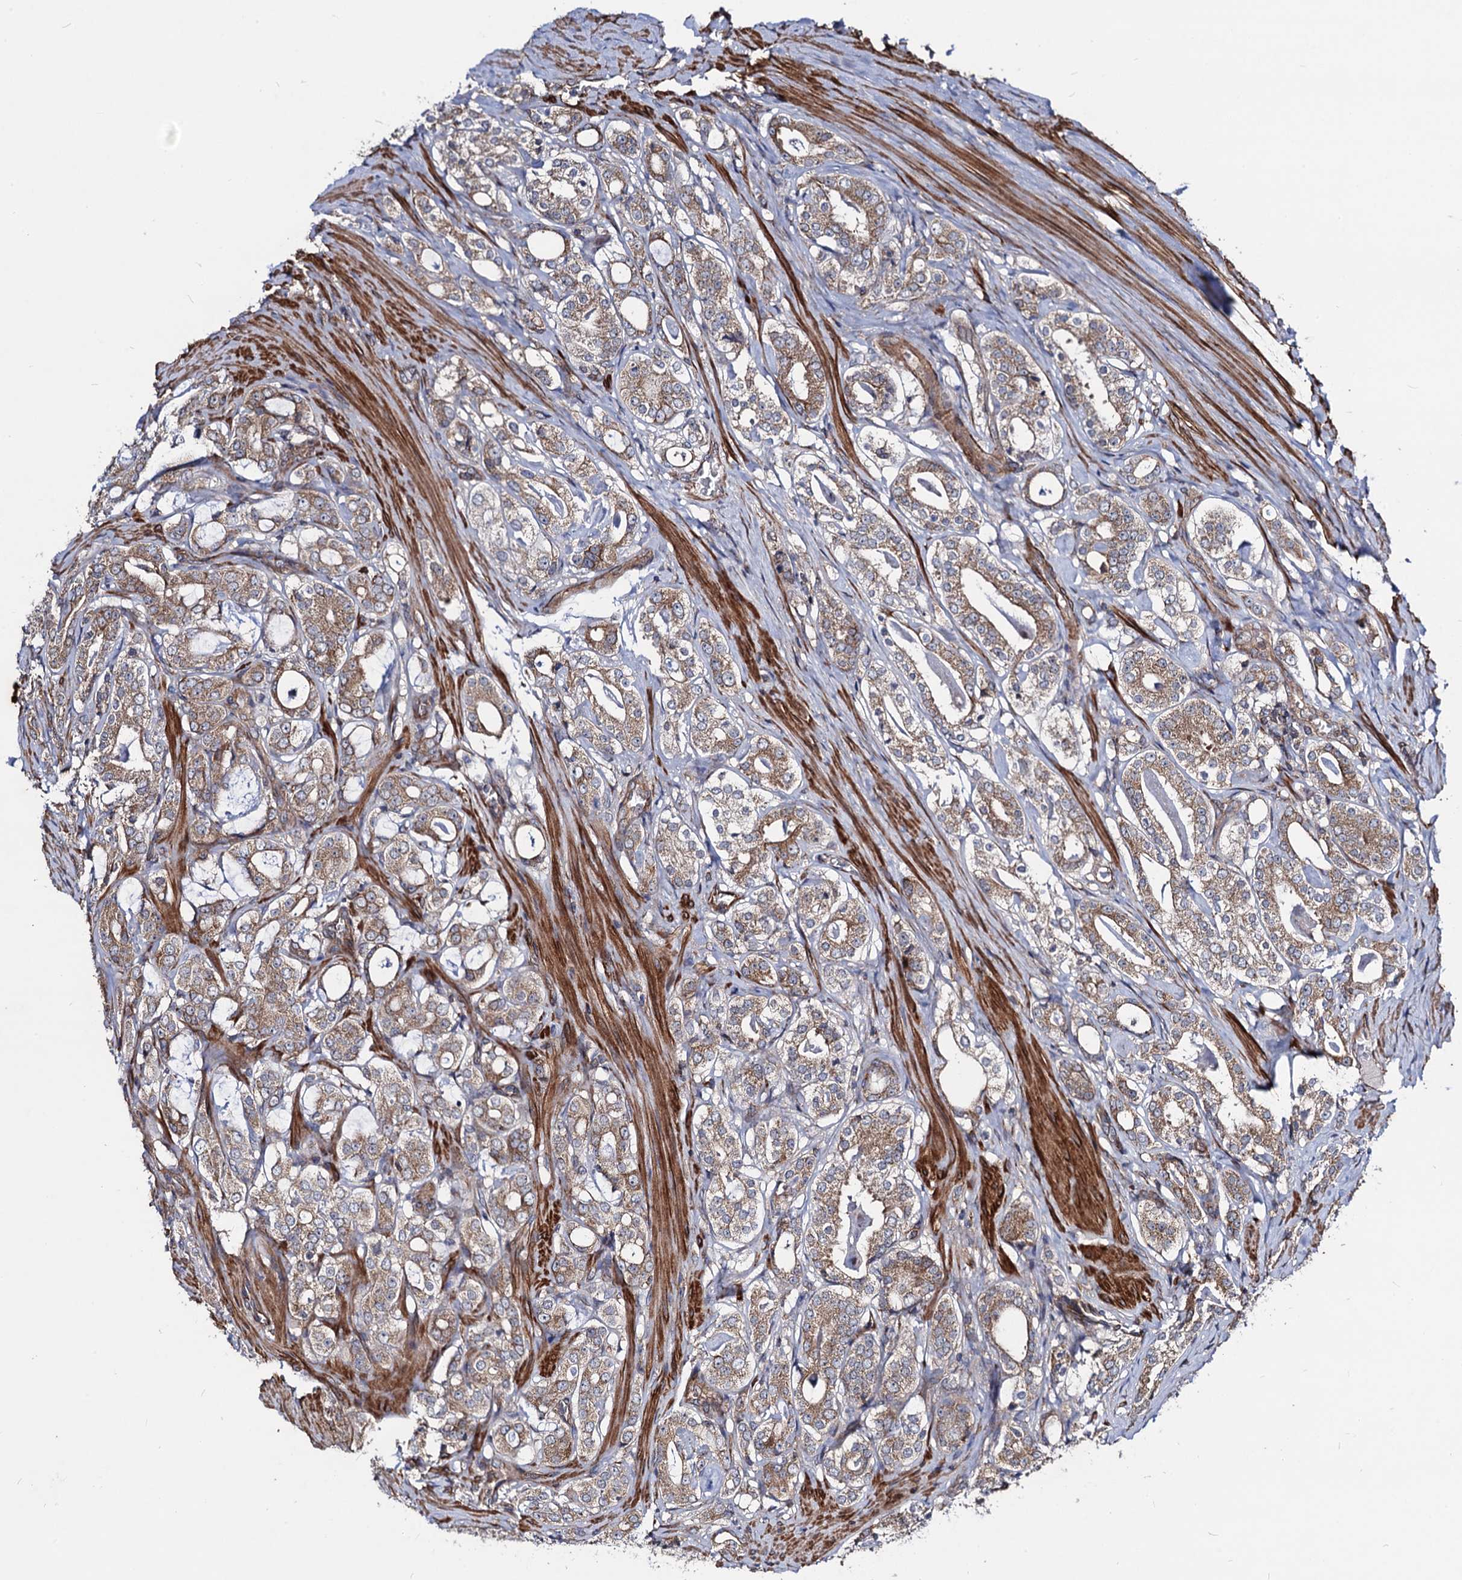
{"staining": {"intensity": "moderate", "quantity": ">75%", "location": "cytoplasmic/membranous"}, "tissue": "prostate cancer", "cell_type": "Tumor cells", "image_type": "cancer", "snomed": [{"axis": "morphology", "description": "Adenocarcinoma, High grade"}, {"axis": "topography", "description": "Prostate"}], "caption": "Human high-grade adenocarcinoma (prostate) stained with a brown dye demonstrates moderate cytoplasmic/membranous positive staining in about >75% of tumor cells.", "gene": "DYDC1", "patient": {"sex": "male", "age": 63}}